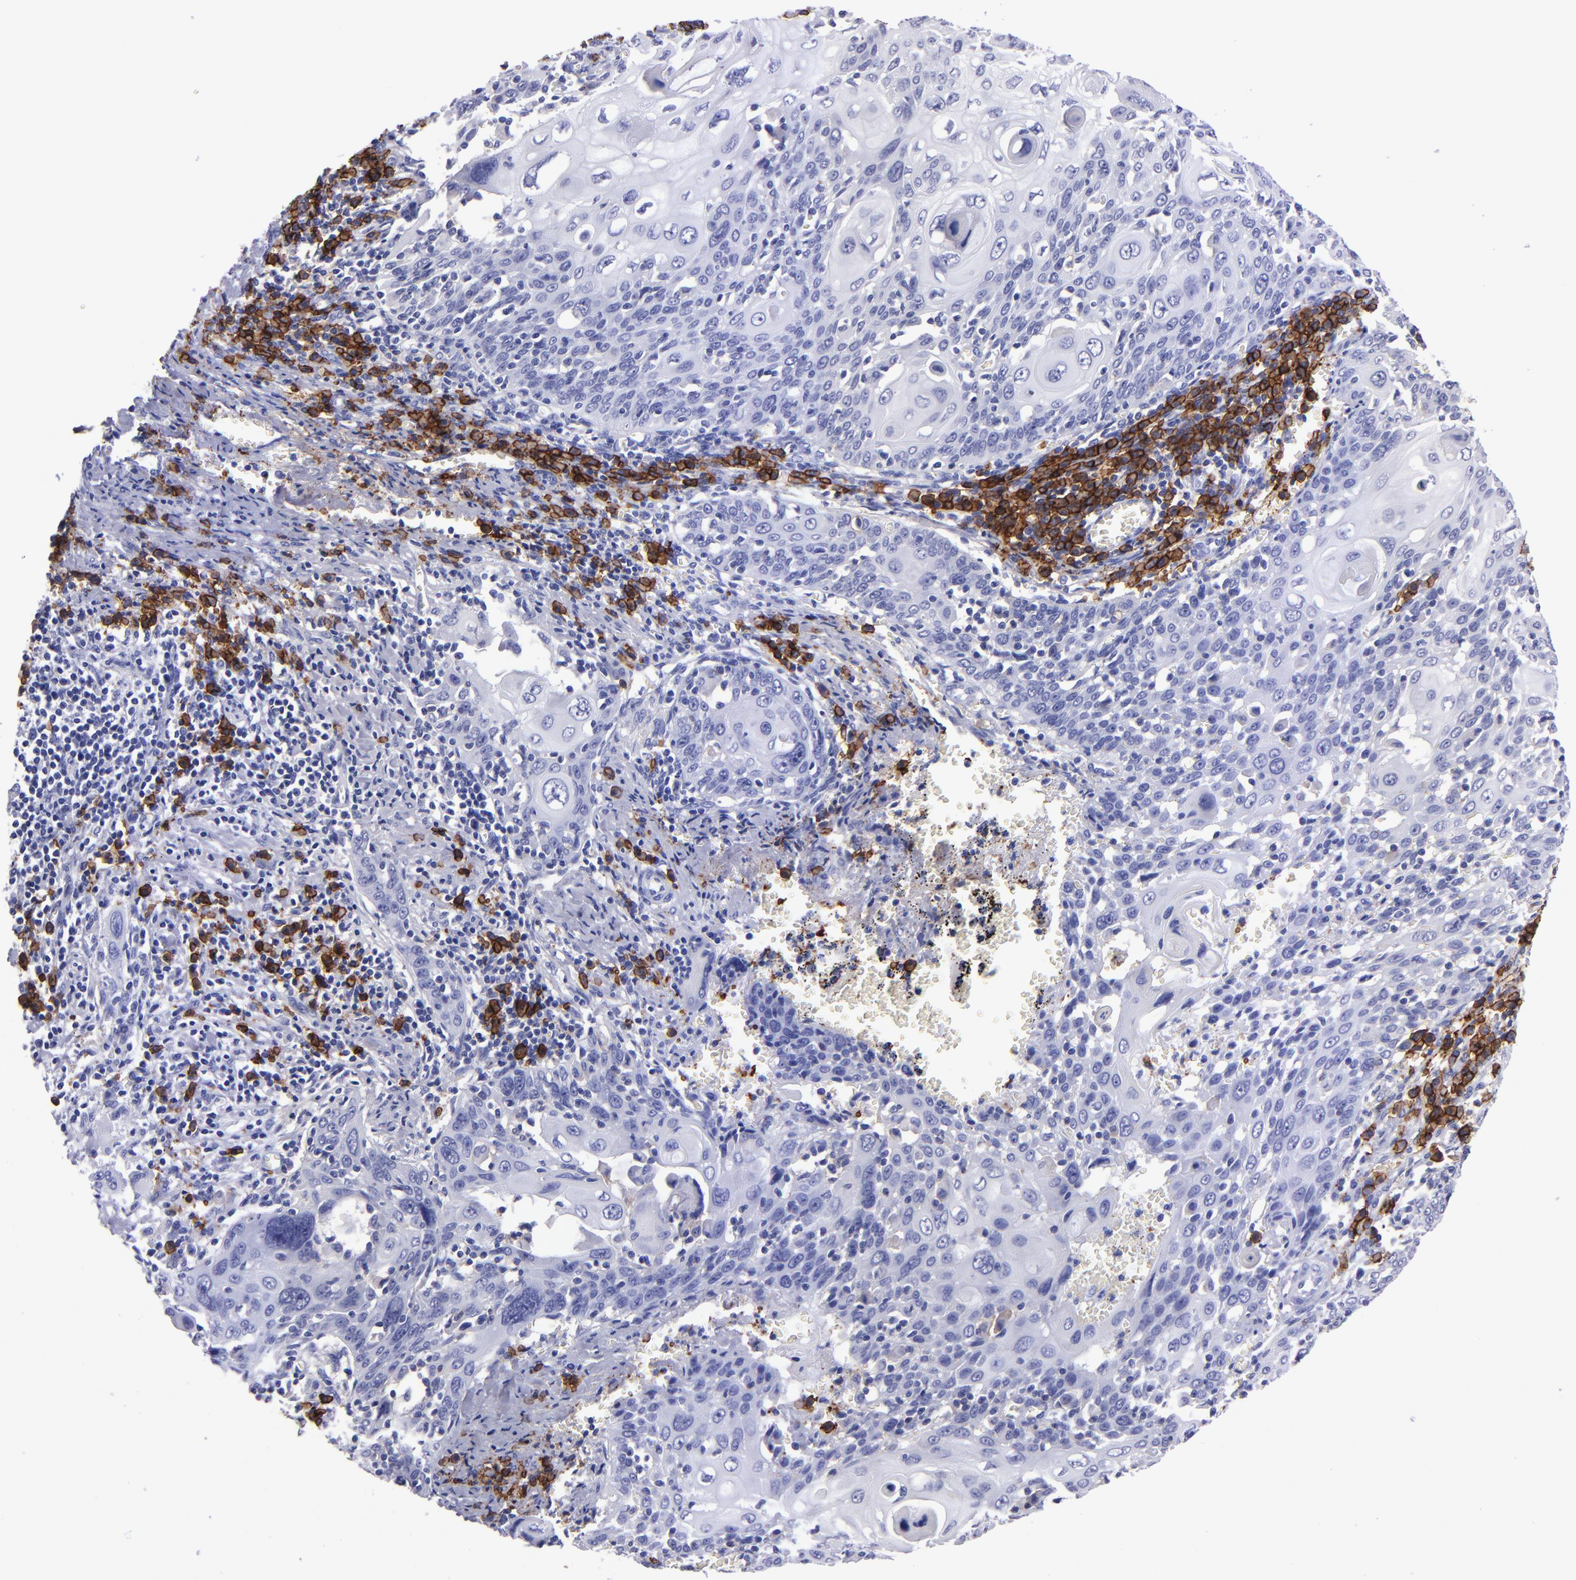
{"staining": {"intensity": "negative", "quantity": "none", "location": "none"}, "tissue": "cervical cancer", "cell_type": "Tumor cells", "image_type": "cancer", "snomed": [{"axis": "morphology", "description": "Squamous cell carcinoma, NOS"}, {"axis": "topography", "description": "Cervix"}], "caption": "Protein analysis of cervical cancer shows no significant expression in tumor cells. The staining is performed using DAB (3,3'-diaminobenzidine) brown chromogen with nuclei counter-stained in using hematoxylin.", "gene": "CD38", "patient": {"sex": "female", "age": 54}}